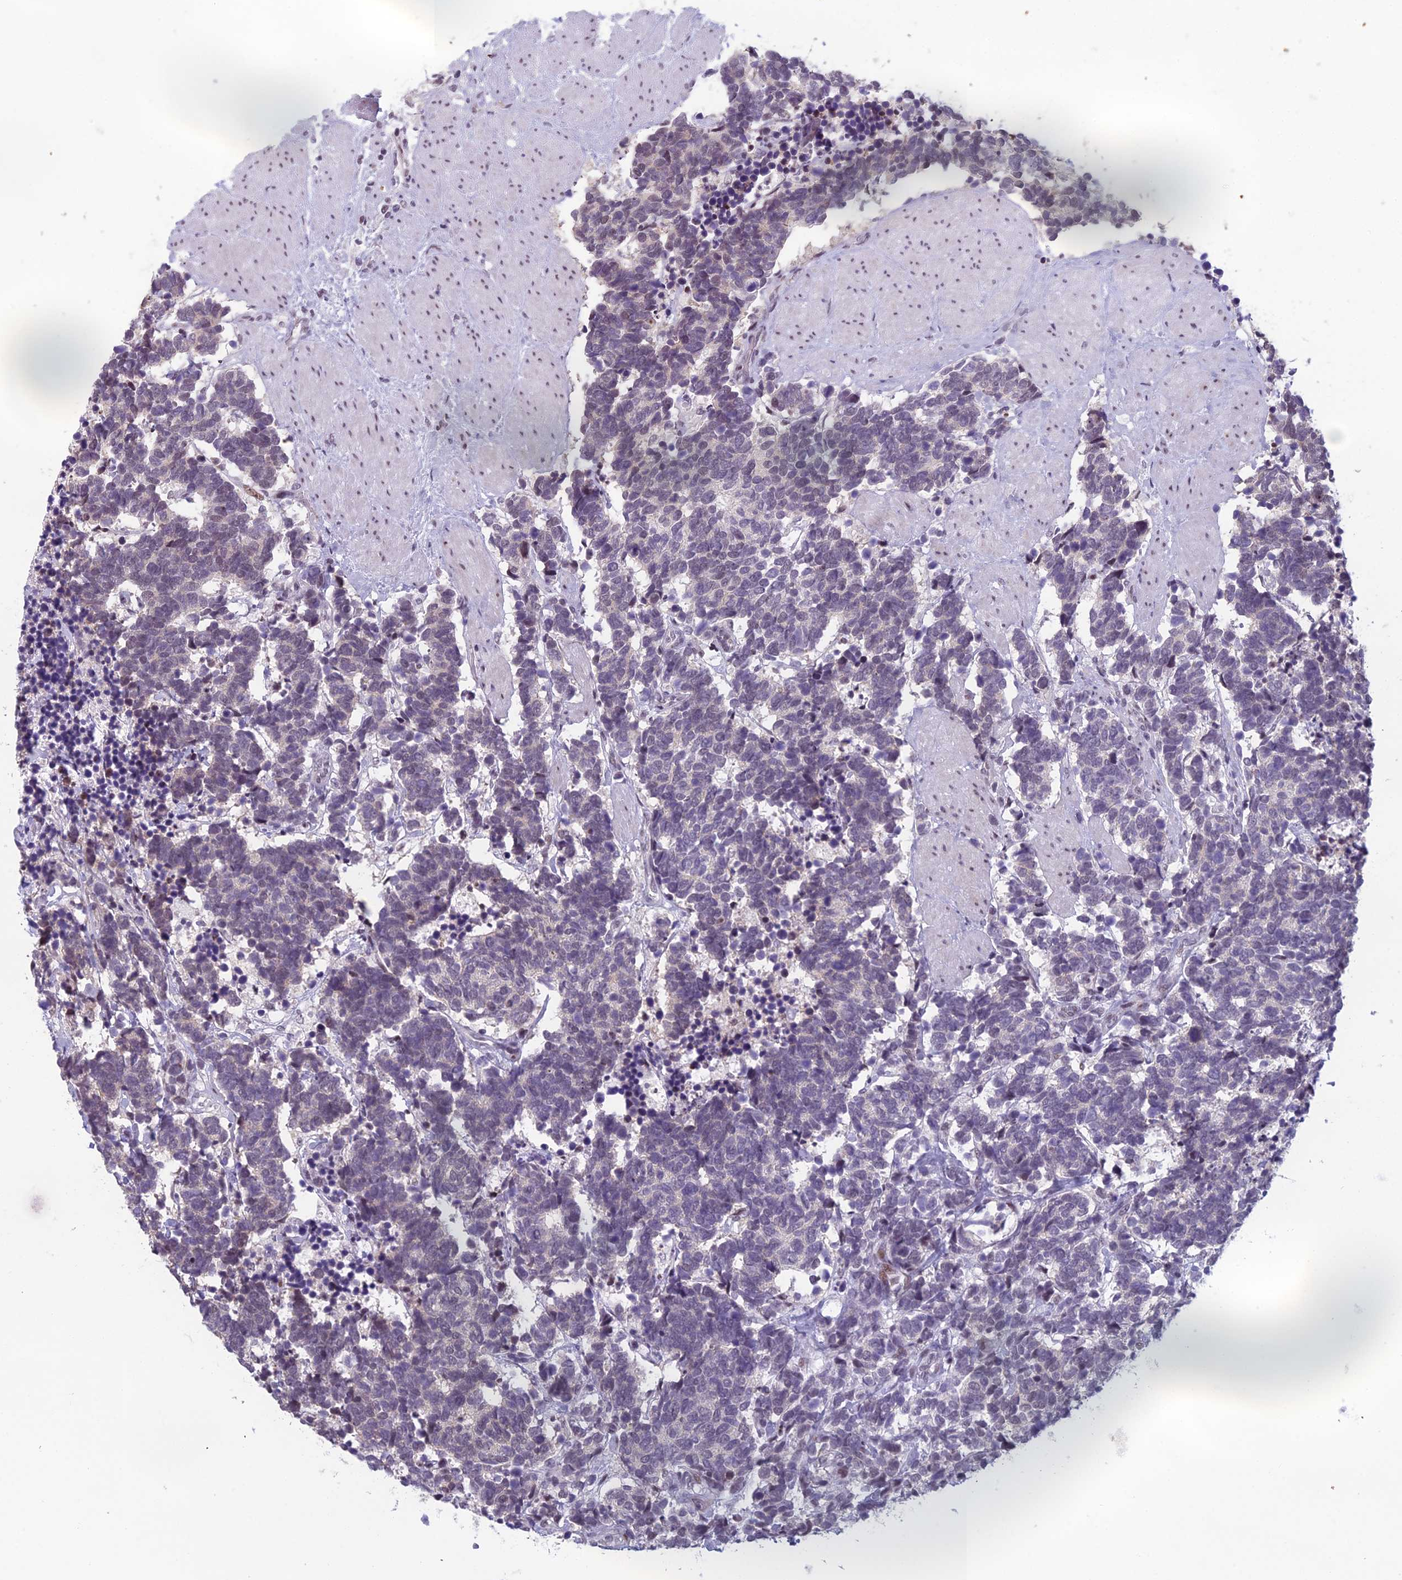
{"staining": {"intensity": "negative", "quantity": "none", "location": "none"}, "tissue": "carcinoid", "cell_type": "Tumor cells", "image_type": "cancer", "snomed": [{"axis": "morphology", "description": "Carcinoma, NOS"}, {"axis": "morphology", "description": "Carcinoid, malignant, NOS"}, {"axis": "topography", "description": "Prostate"}], "caption": "Histopathology image shows no significant protein staining in tumor cells of malignant carcinoid.", "gene": "RGS17", "patient": {"sex": "male", "age": 57}}